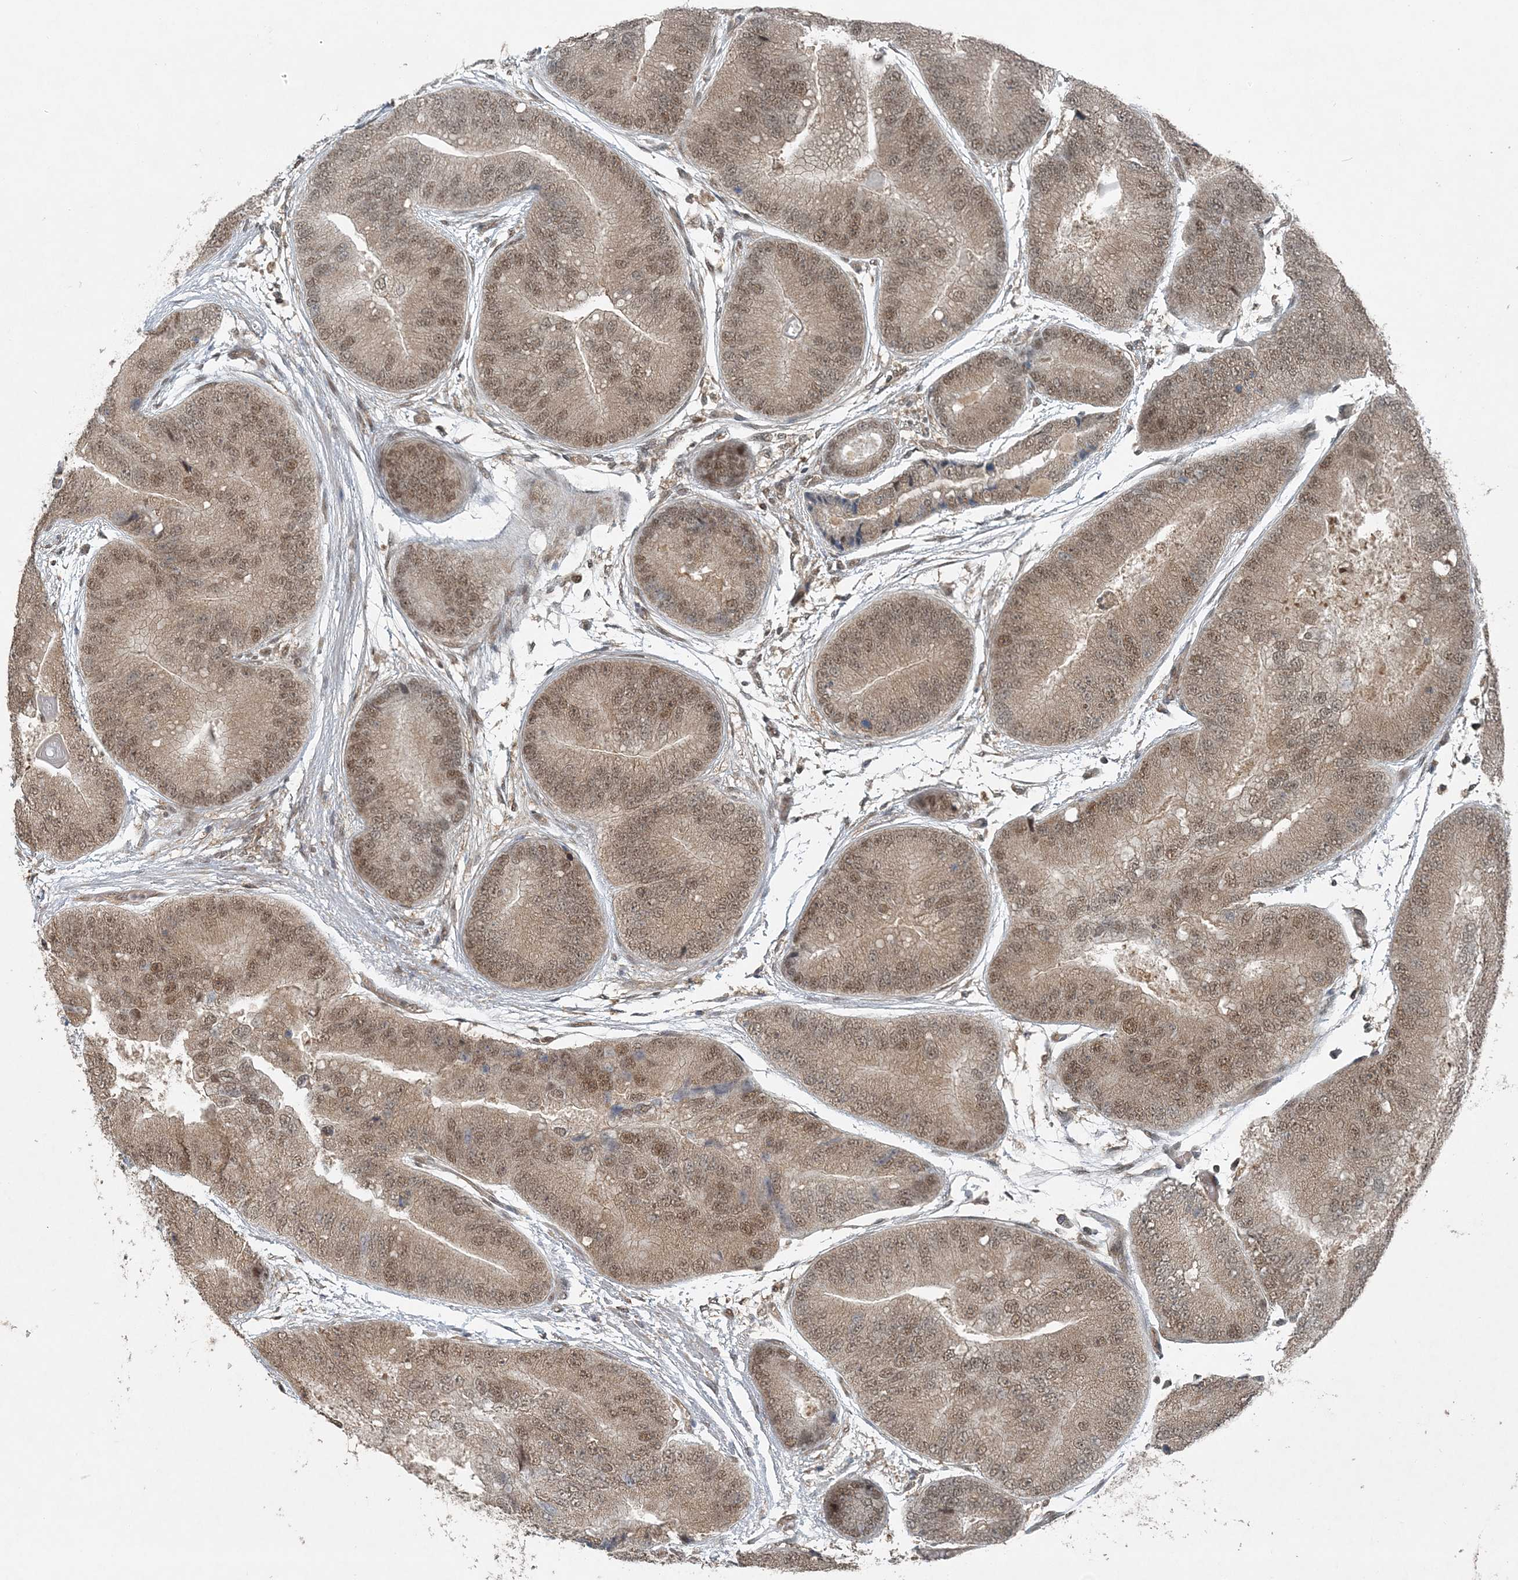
{"staining": {"intensity": "moderate", "quantity": ">75%", "location": "cytoplasmic/membranous,nuclear"}, "tissue": "prostate cancer", "cell_type": "Tumor cells", "image_type": "cancer", "snomed": [{"axis": "morphology", "description": "Adenocarcinoma, High grade"}, {"axis": "topography", "description": "Prostate"}], "caption": "Prostate adenocarcinoma (high-grade) stained with a brown dye reveals moderate cytoplasmic/membranous and nuclear positive expression in about >75% of tumor cells.", "gene": "COPS7B", "patient": {"sex": "male", "age": 70}}